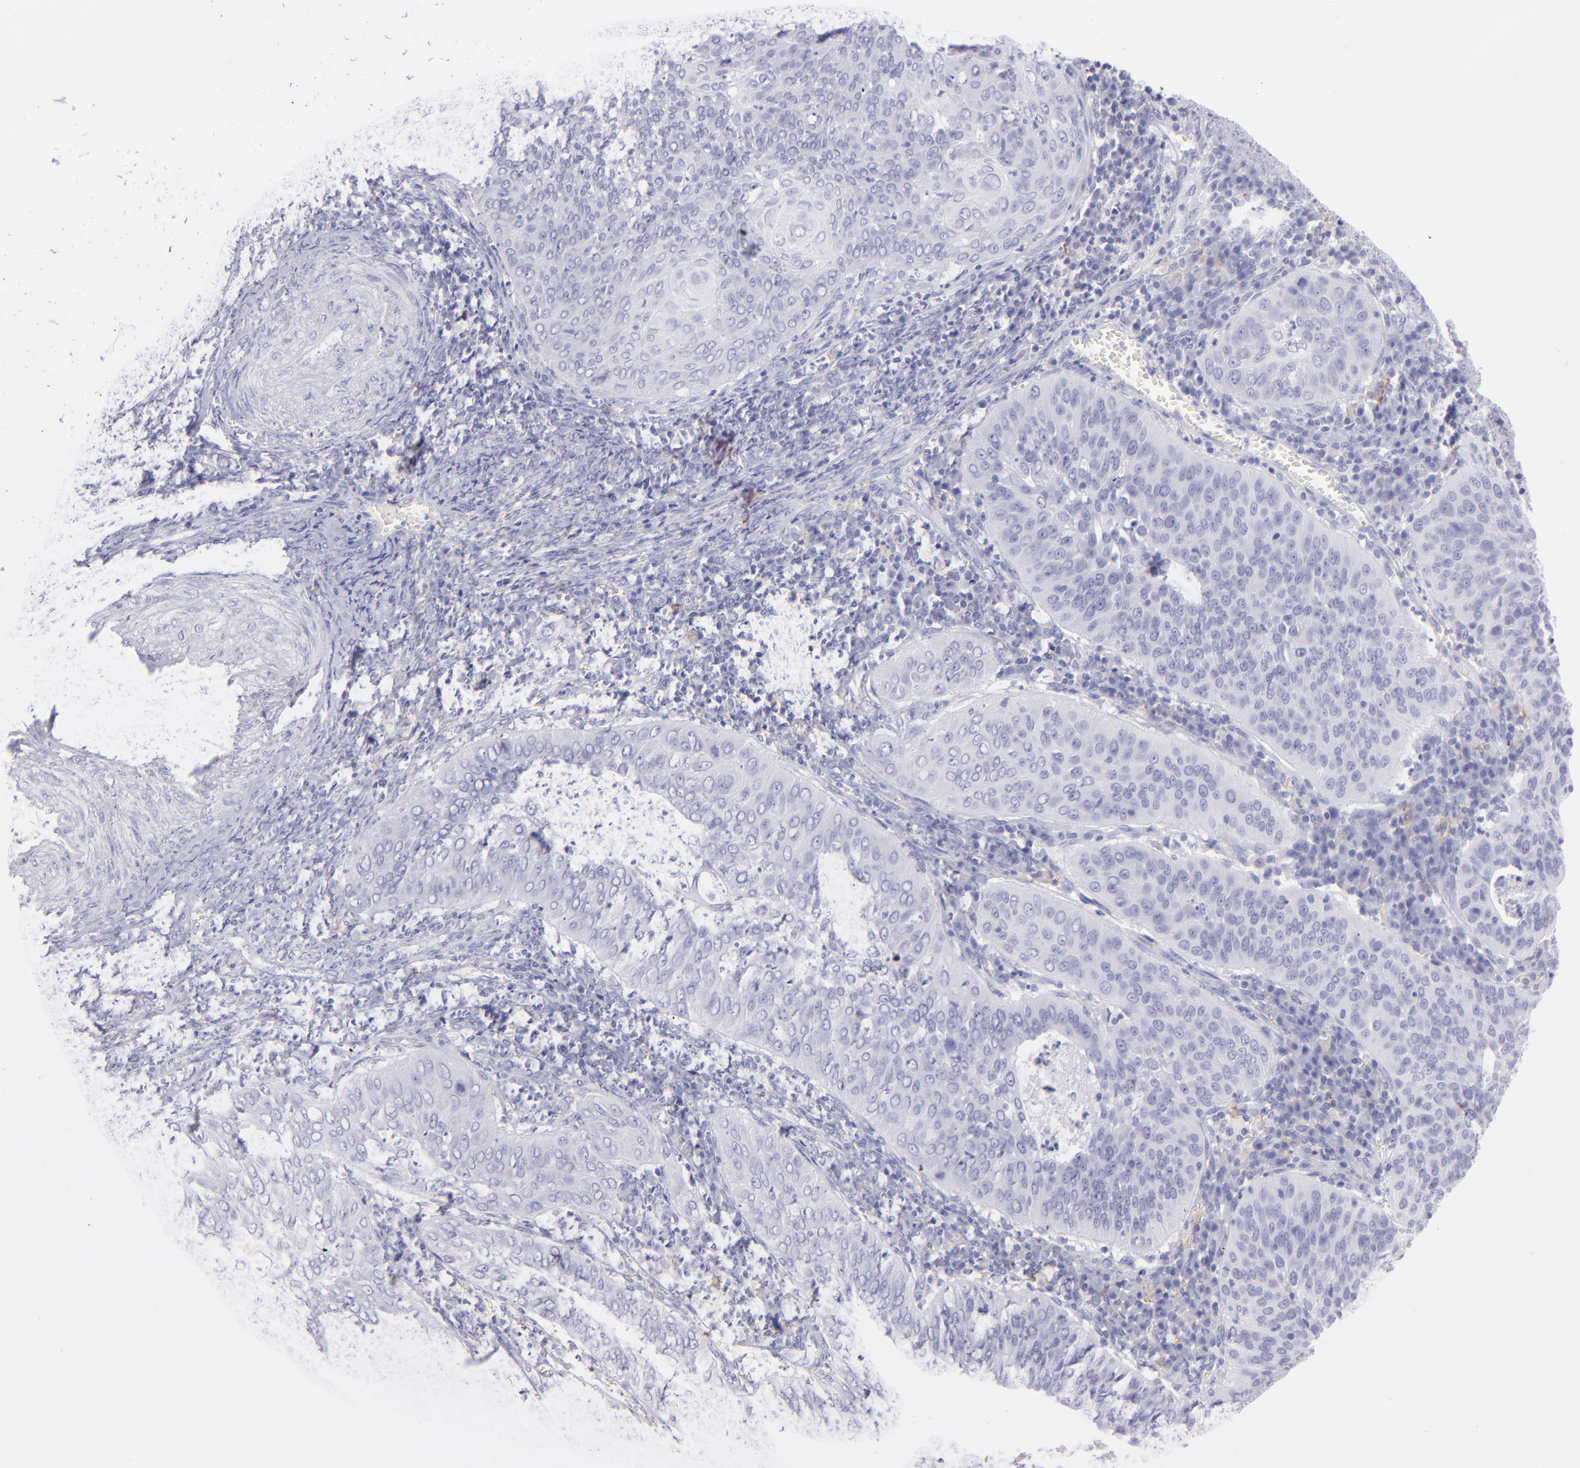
{"staining": {"intensity": "negative", "quantity": "none", "location": "none"}, "tissue": "cervical cancer", "cell_type": "Tumor cells", "image_type": "cancer", "snomed": [{"axis": "morphology", "description": "Squamous cell carcinoma, NOS"}, {"axis": "topography", "description": "Cervix"}], "caption": "An image of squamous cell carcinoma (cervical) stained for a protein reveals no brown staining in tumor cells.", "gene": "CD72", "patient": {"sex": "female", "age": 39}}